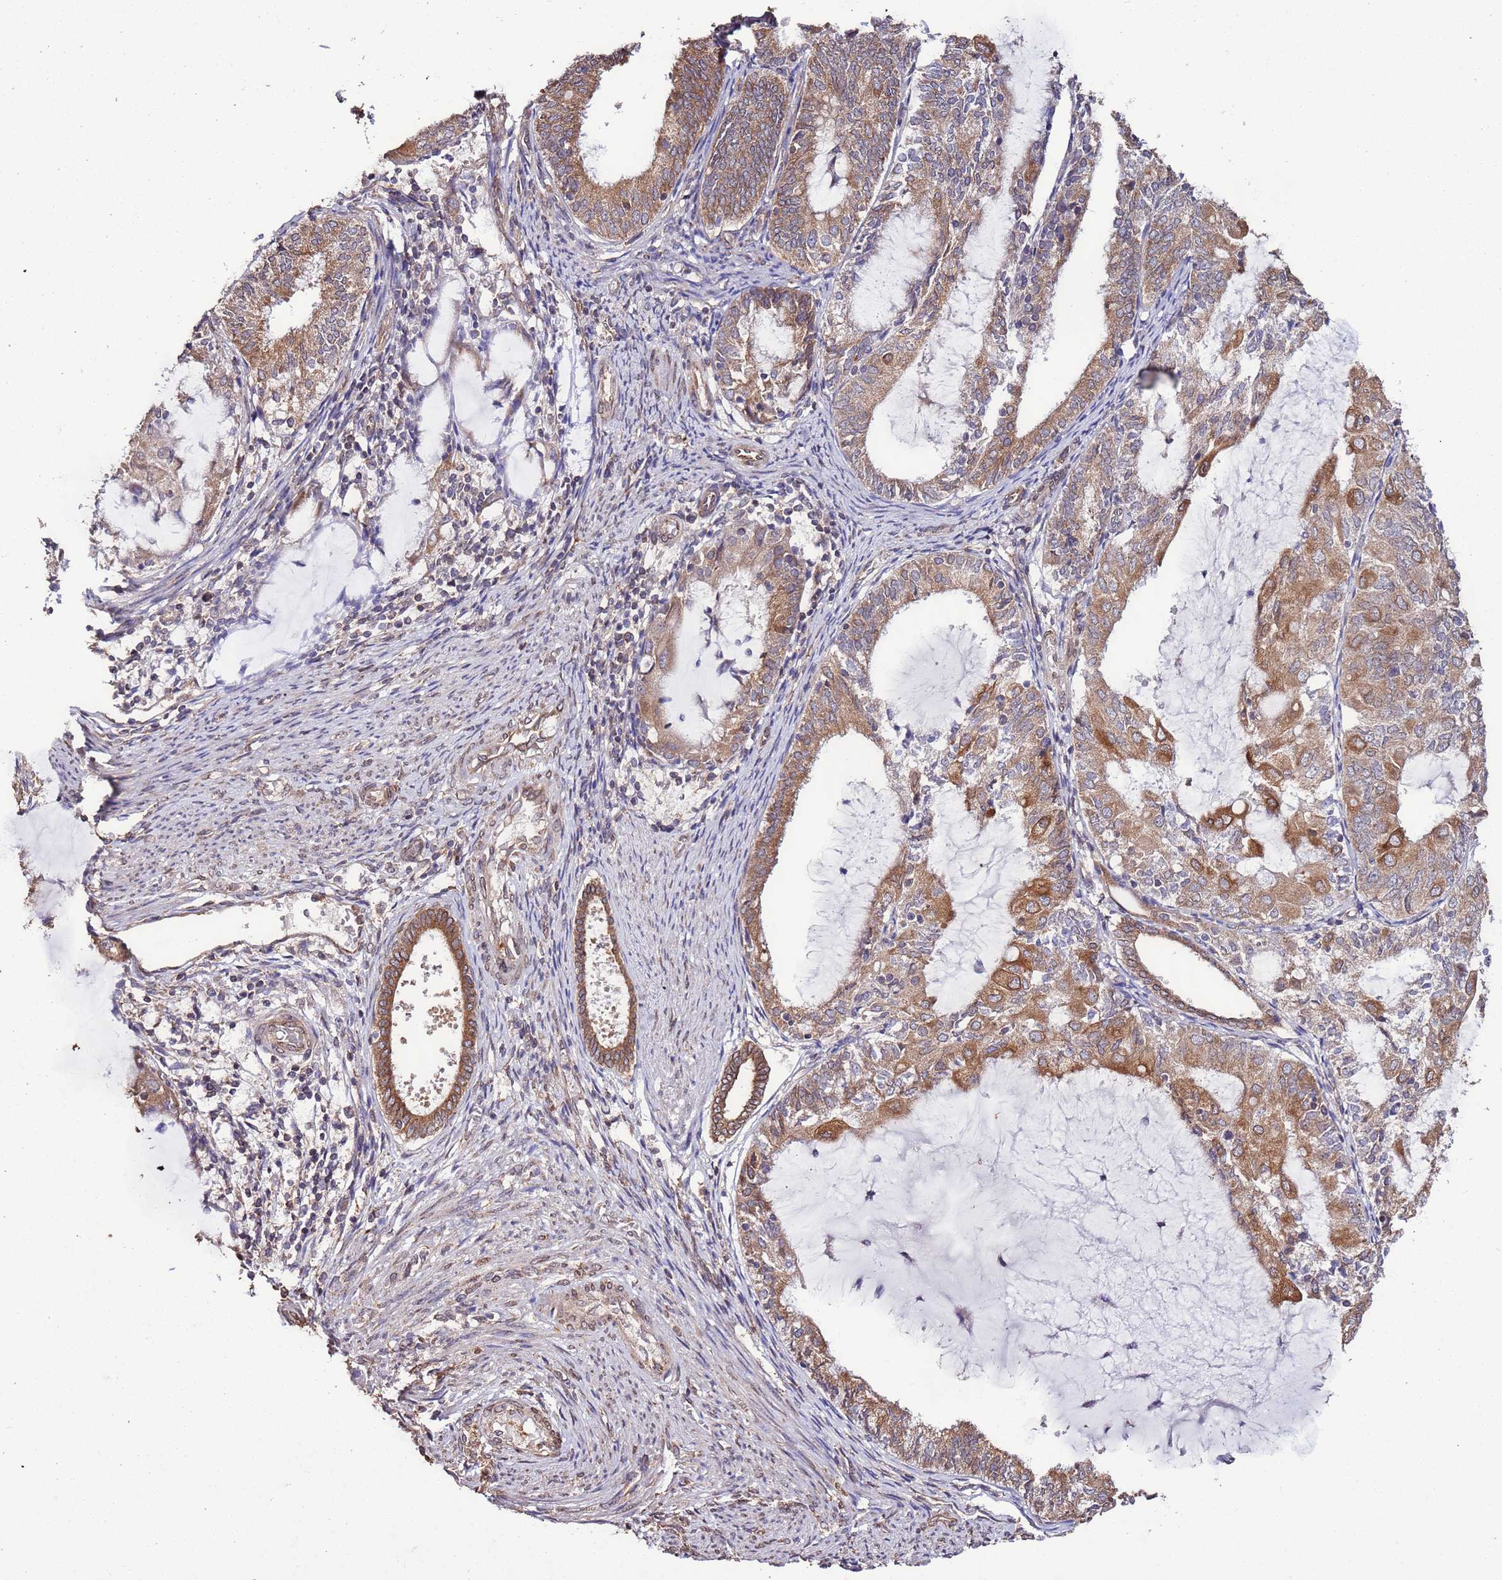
{"staining": {"intensity": "moderate", "quantity": ">75%", "location": "cytoplasmic/membranous"}, "tissue": "endometrial cancer", "cell_type": "Tumor cells", "image_type": "cancer", "snomed": [{"axis": "morphology", "description": "Adenocarcinoma, NOS"}, {"axis": "topography", "description": "Endometrium"}], "caption": "High-magnification brightfield microscopy of endometrial adenocarcinoma stained with DAB (3,3'-diaminobenzidine) (brown) and counterstained with hematoxylin (blue). tumor cells exhibit moderate cytoplasmic/membranous positivity is appreciated in approximately>75% of cells.", "gene": "SLC41A3", "patient": {"sex": "female", "age": 81}}